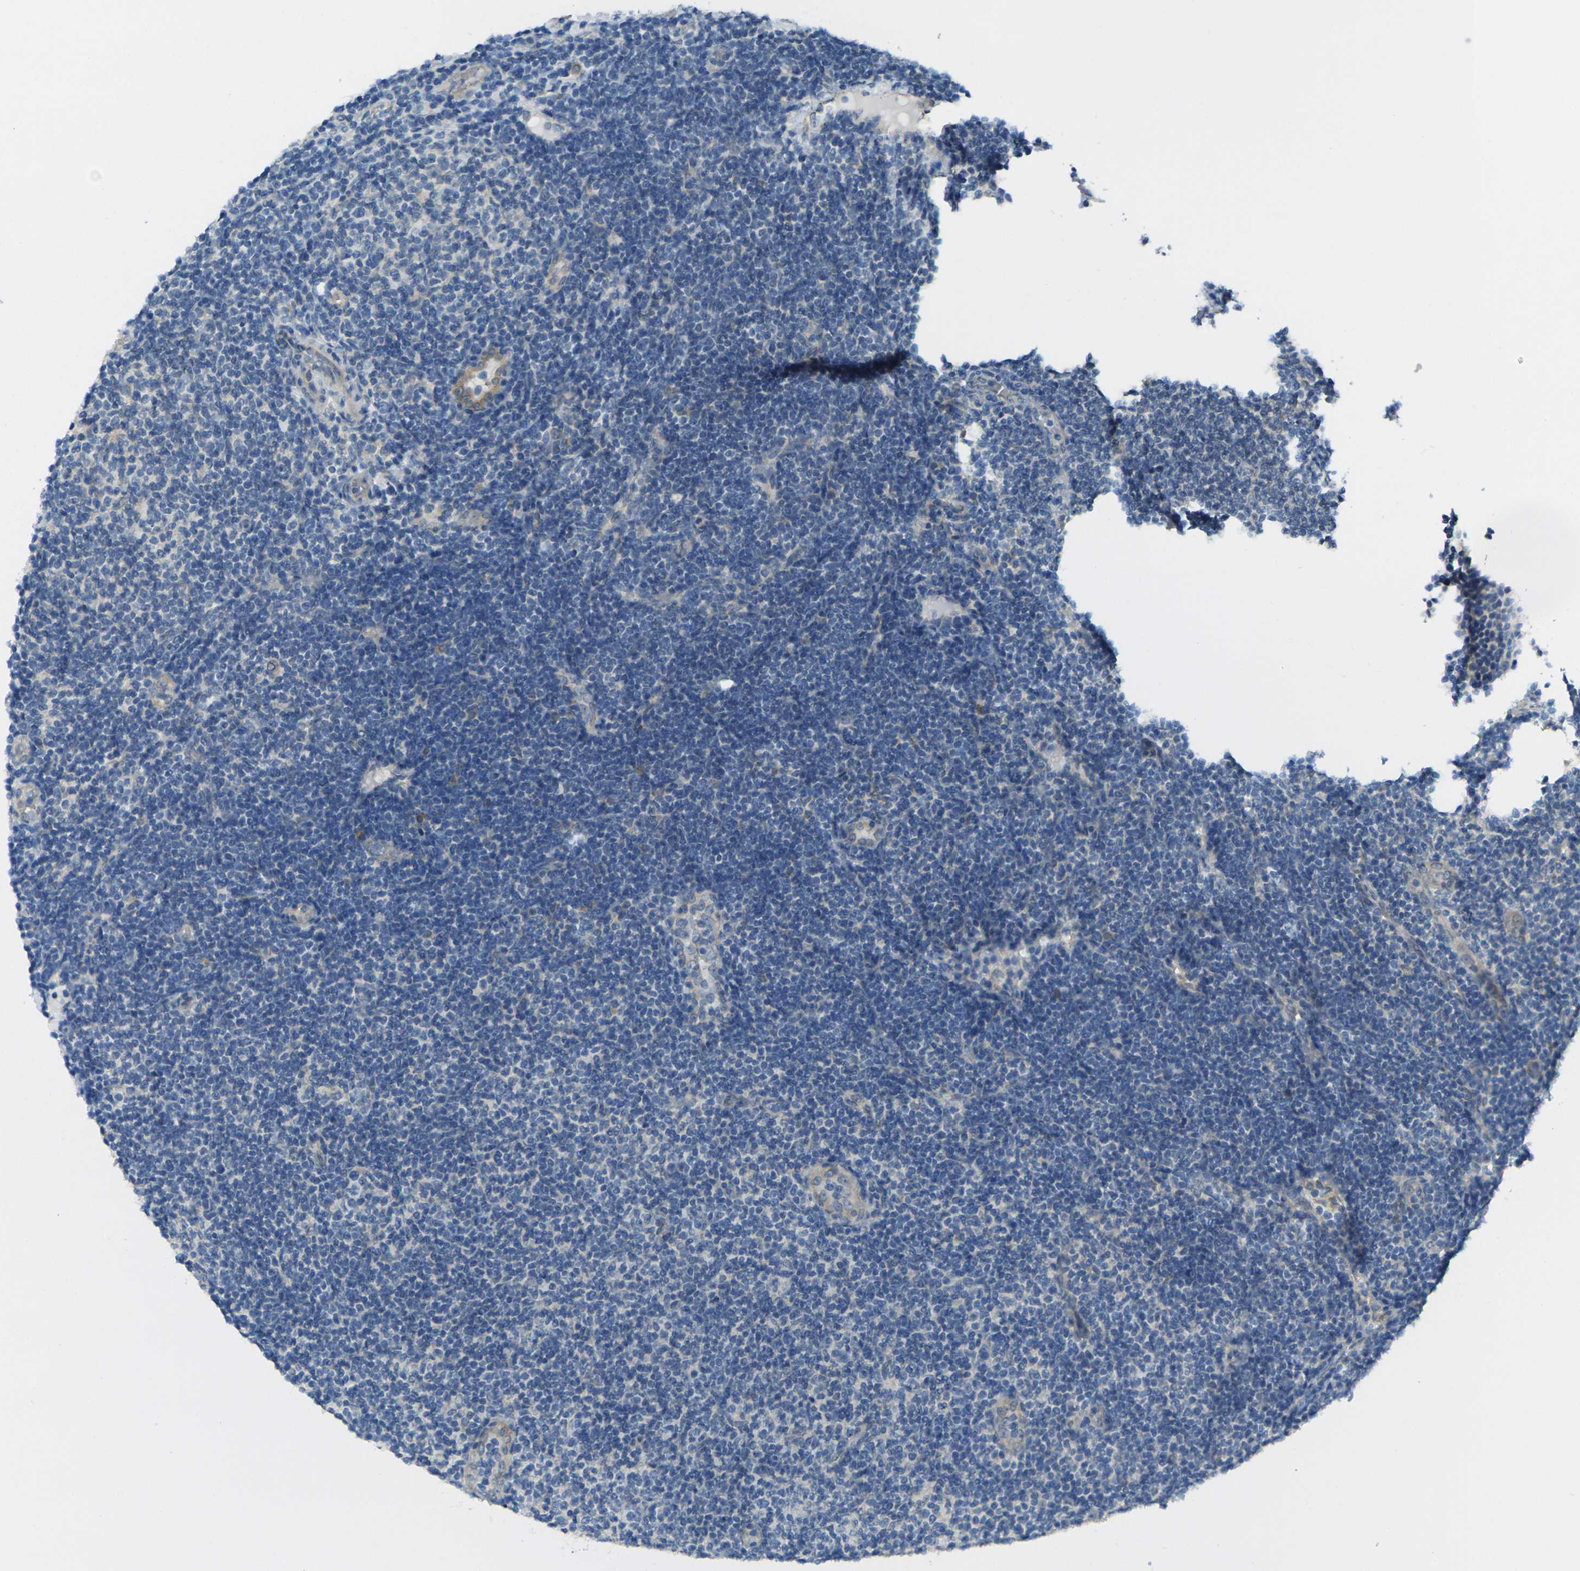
{"staining": {"intensity": "weak", "quantity": "<25%", "location": "cytoplasmic/membranous"}, "tissue": "lymphoma", "cell_type": "Tumor cells", "image_type": "cancer", "snomed": [{"axis": "morphology", "description": "Malignant lymphoma, non-Hodgkin's type, Low grade"}, {"axis": "topography", "description": "Lymph node"}], "caption": "The photomicrograph shows no staining of tumor cells in lymphoma. The staining was performed using DAB to visualize the protein expression in brown, while the nuclei were stained in blue with hematoxylin (Magnification: 20x).", "gene": "RHBDD1", "patient": {"sex": "male", "age": 83}}